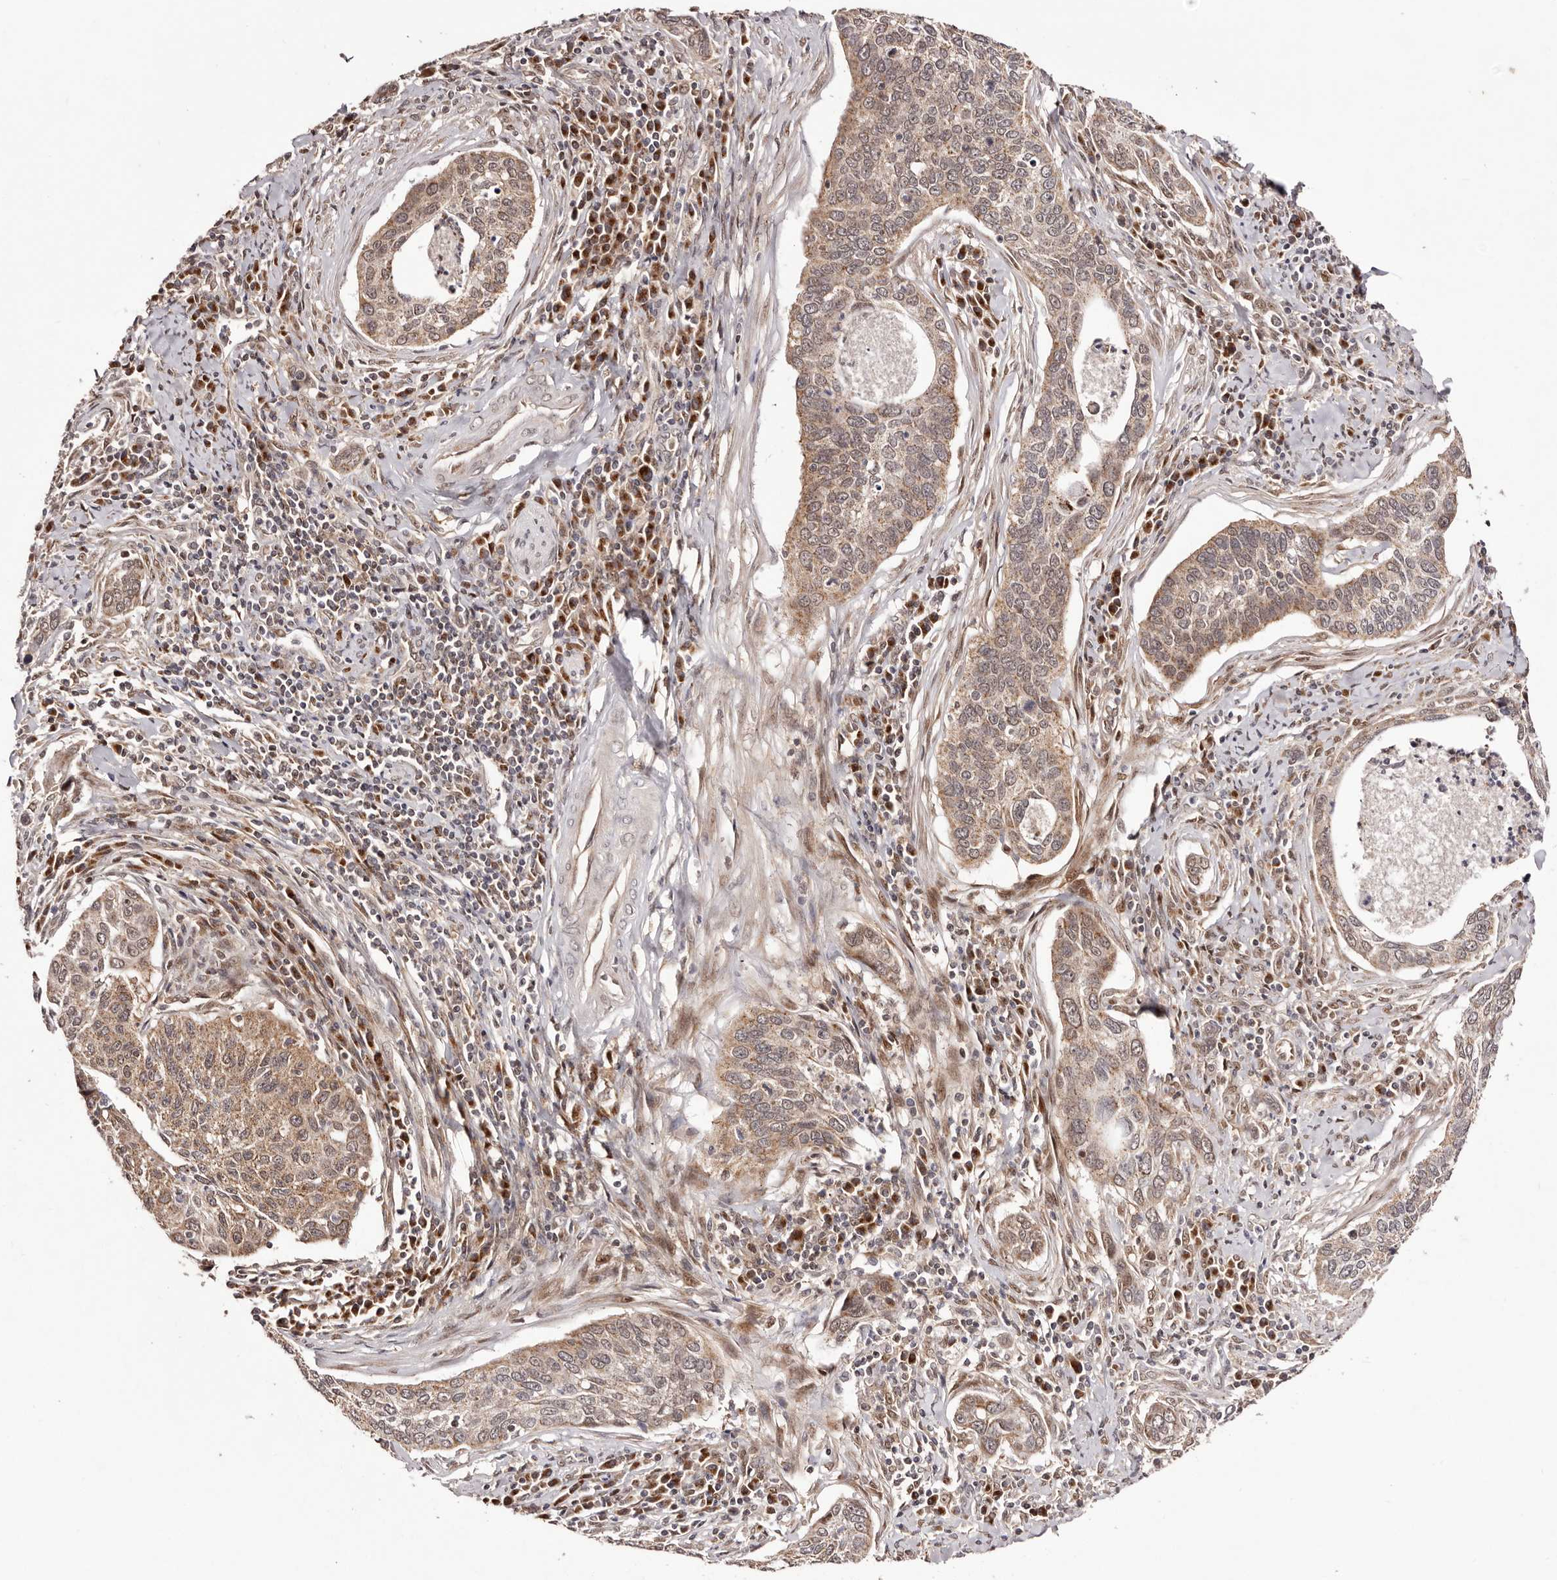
{"staining": {"intensity": "moderate", "quantity": ">75%", "location": "cytoplasmic/membranous"}, "tissue": "cervical cancer", "cell_type": "Tumor cells", "image_type": "cancer", "snomed": [{"axis": "morphology", "description": "Squamous cell carcinoma, NOS"}, {"axis": "topography", "description": "Cervix"}], "caption": "Immunohistochemical staining of cervical squamous cell carcinoma reveals medium levels of moderate cytoplasmic/membranous protein staining in approximately >75% of tumor cells.", "gene": "EGR3", "patient": {"sex": "female", "age": 53}}